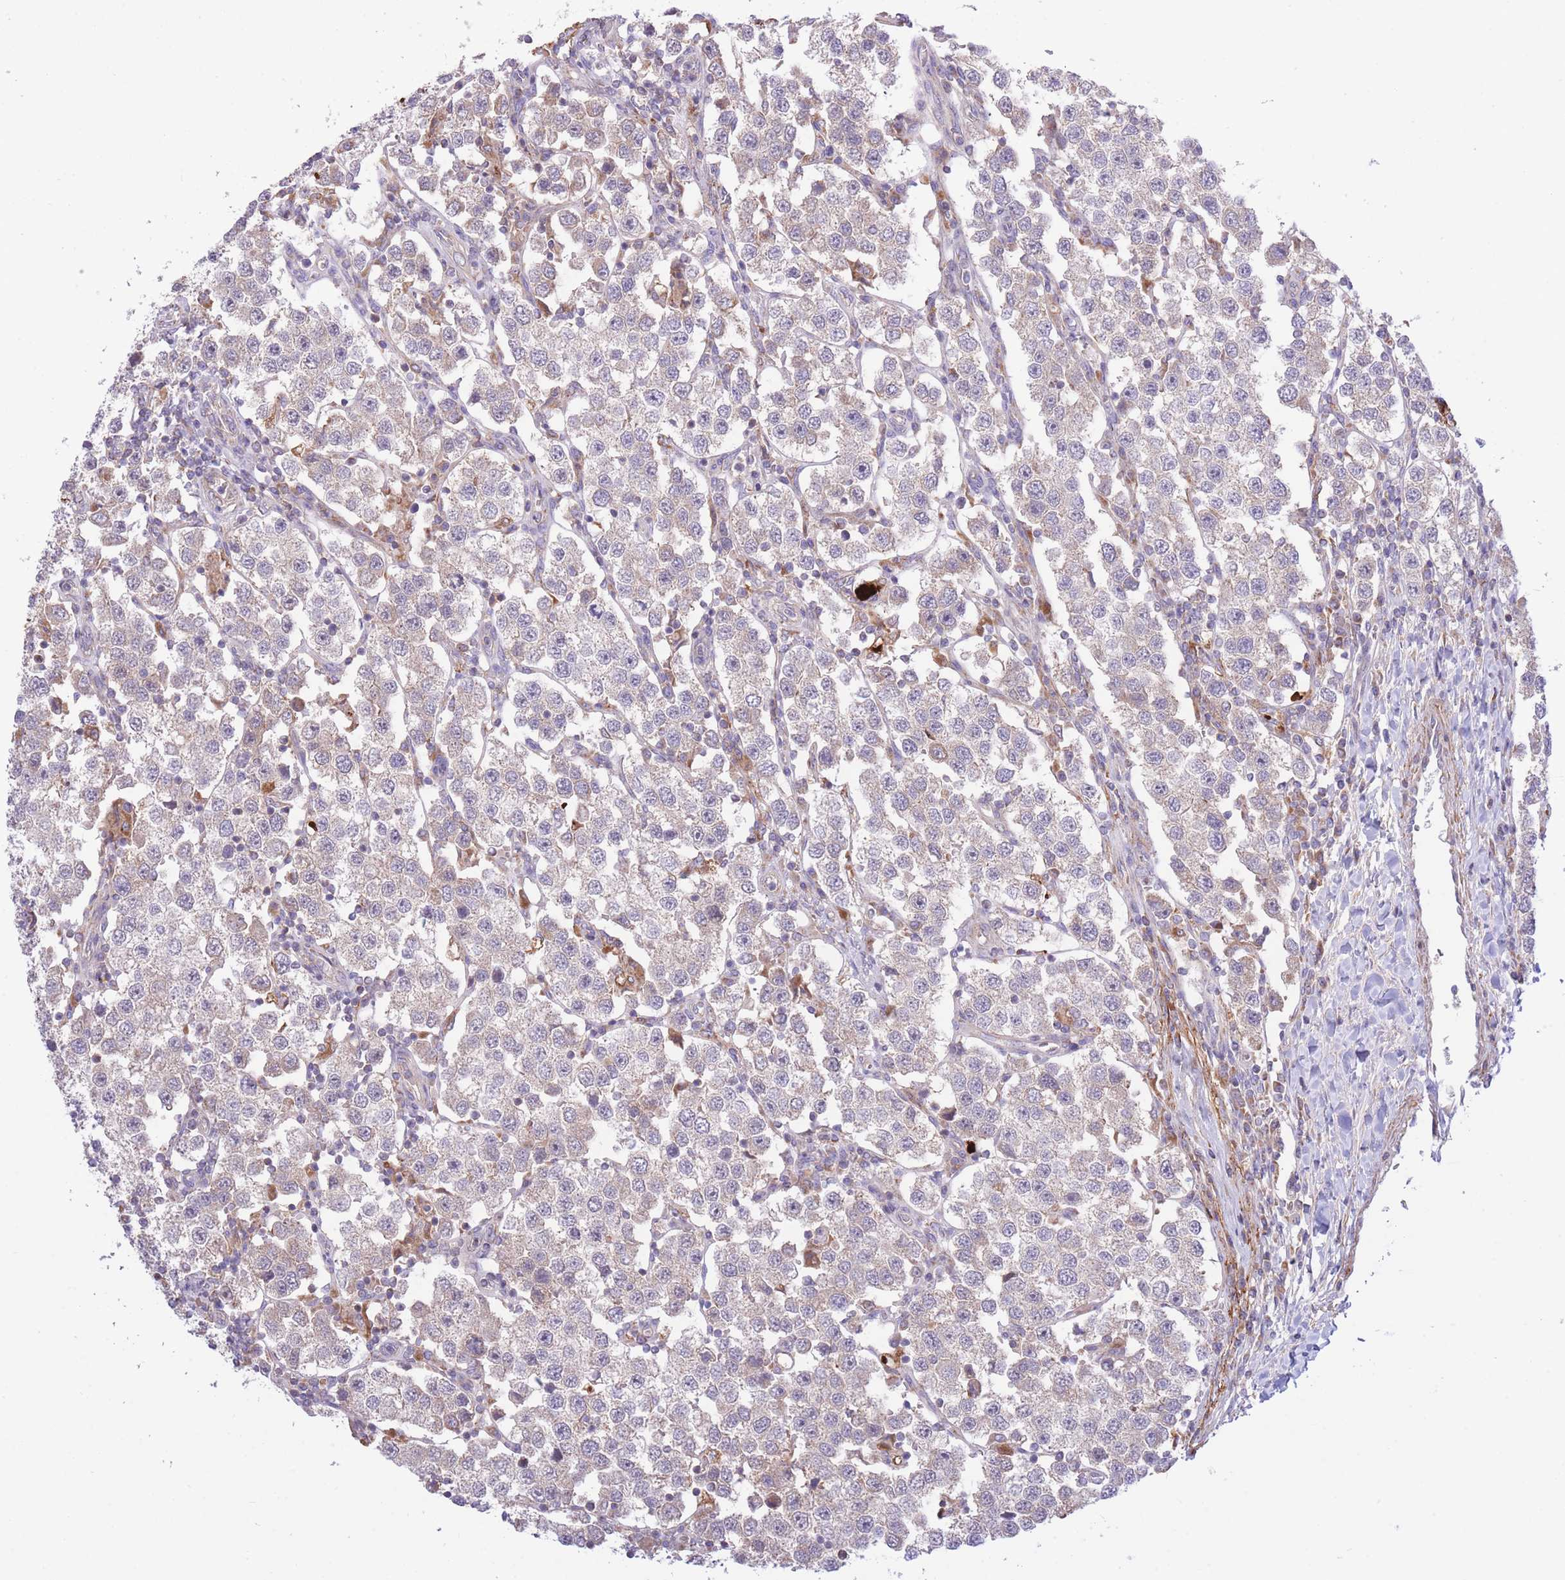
{"staining": {"intensity": "weak", "quantity": "<25%", "location": "cytoplasmic/membranous"}, "tissue": "testis cancer", "cell_type": "Tumor cells", "image_type": "cancer", "snomed": [{"axis": "morphology", "description": "Seminoma, NOS"}, {"axis": "topography", "description": "Testis"}], "caption": "DAB immunohistochemical staining of testis seminoma exhibits no significant staining in tumor cells. (DAB immunohistochemistry with hematoxylin counter stain).", "gene": "ATP13A2", "patient": {"sex": "male", "age": 37}}